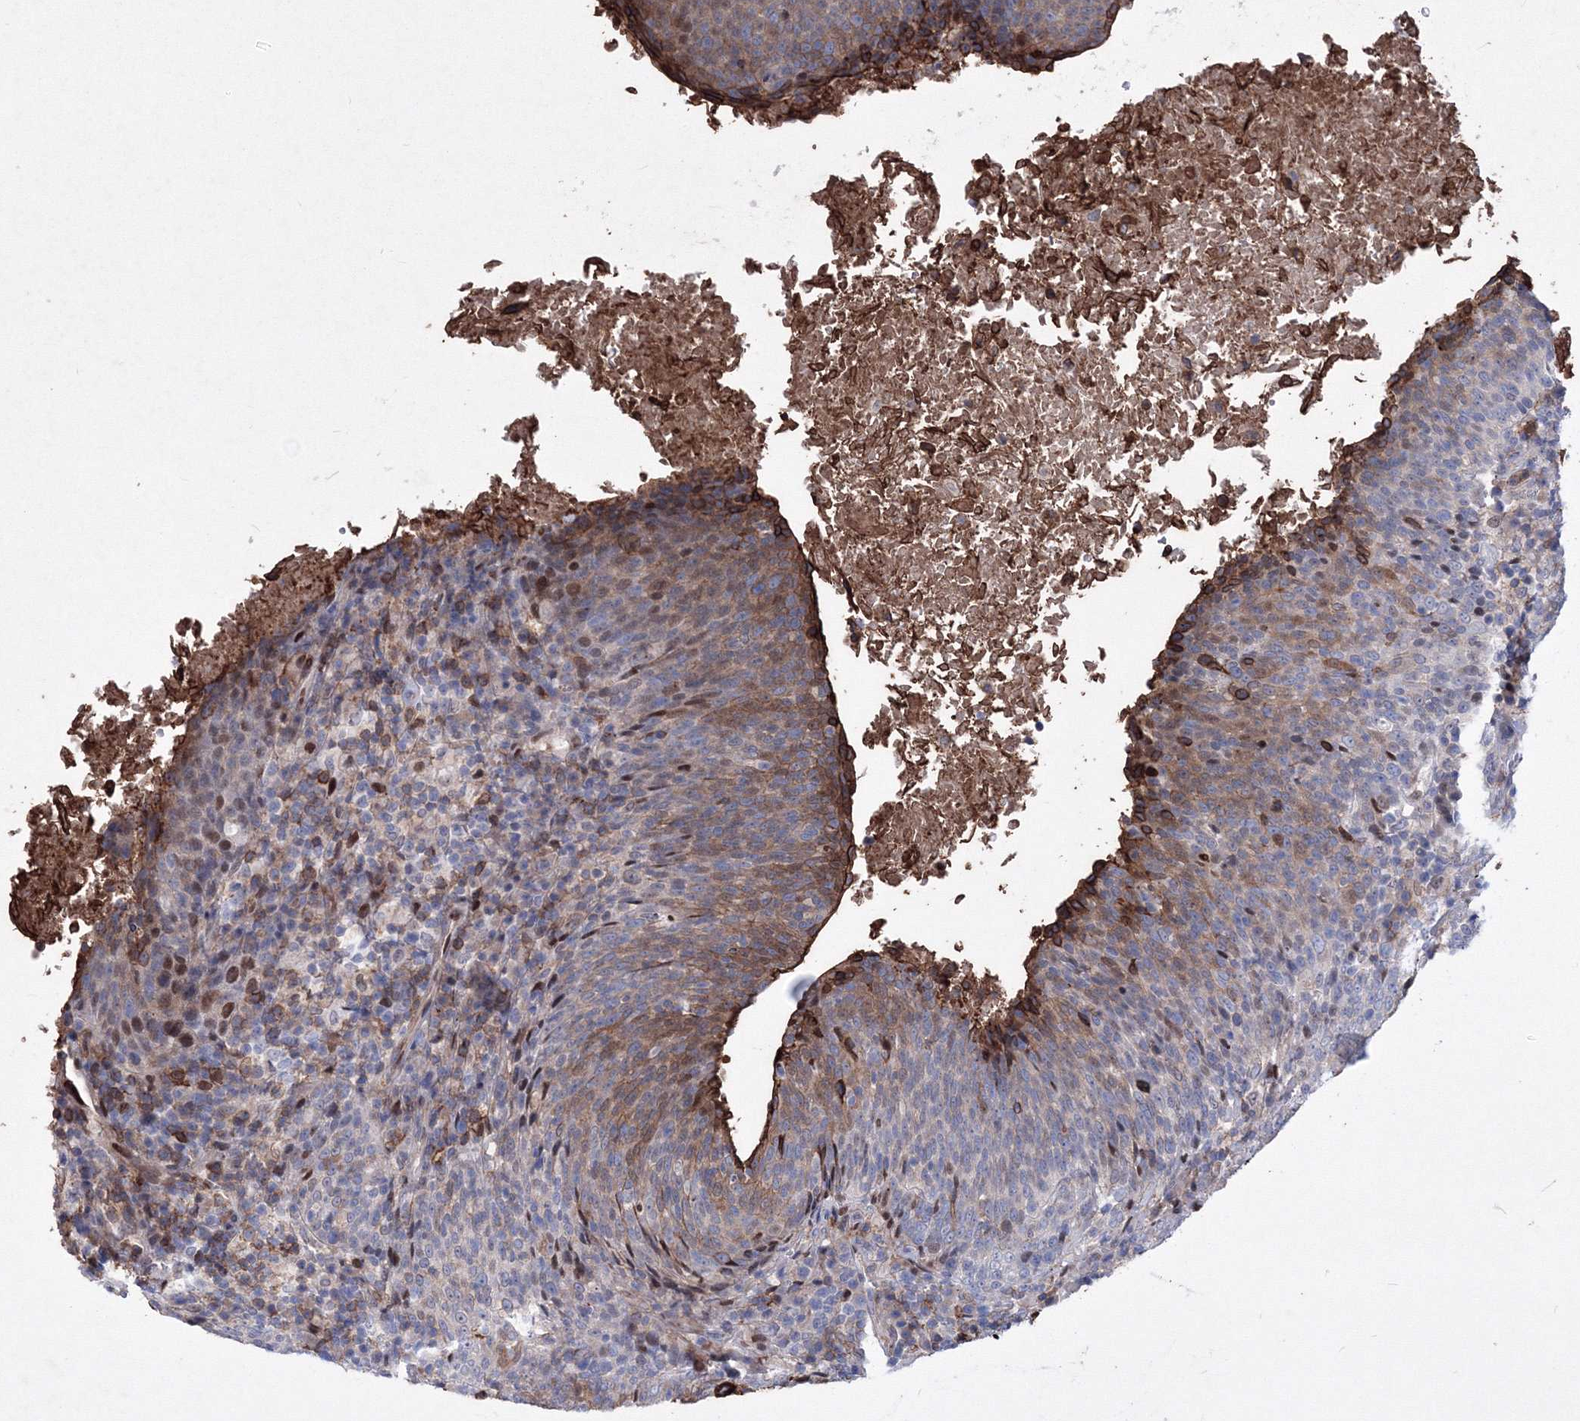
{"staining": {"intensity": "moderate", "quantity": "25%-75%", "location": "cytoplasmic/membranous"}, "tissue": "head and neck cancer", "cell_type": "Tumor cells", "image_type": "cancer", "snomed": [{"axis": "morphology", "description": "Squamous cell carcinoma, NOS"}, {"axis": "morphology", "description": "Squamous cell carcinoma, metastatic, NOS"}, {"axis": "topography", "description": "Lymph node"}, {"axis": "topography", "description": "Head-Neck"}], "caption": "A brown stain shows moderate cytoplasmic/membranous positivity of a protein in squamous cell carcinoma (head and neck) tumor cells.", "gene": "RNPEPL1", "patient": {"sex": "male", "age": 62}}